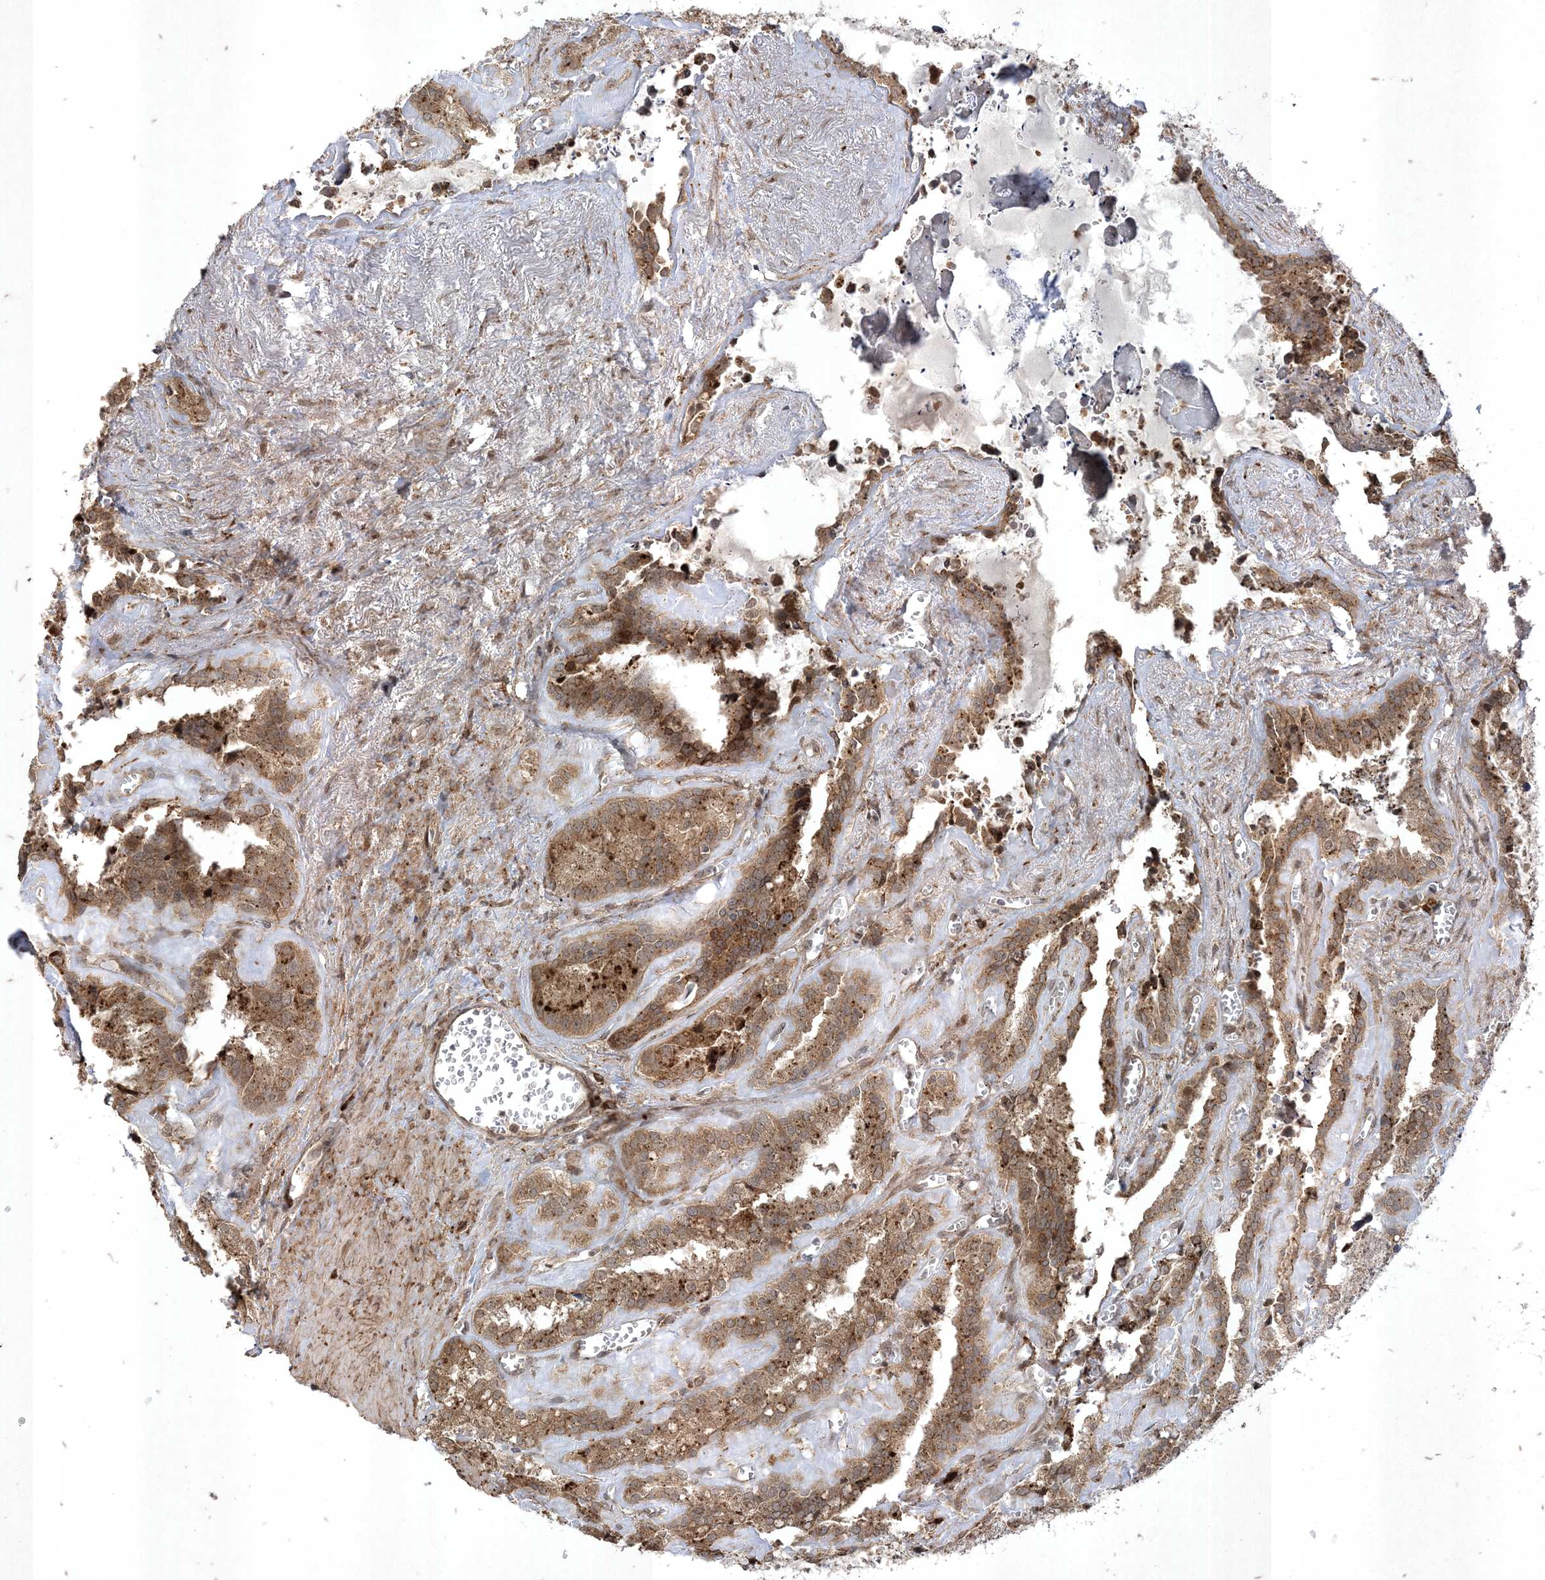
{"staining": {"intensity": "strong", "quantity": ">75%", "location": "cytoplasmic/membranous"}, "tissue": "seminal vesicle", "cell_type": "Glandular cells", "image_type": "normal", "snomed": [{"axis": "morphology", "description": "Normal tissue, NOS"}, {"axis": "topography", "description": "Prostate"}, {"axis": "topography", "description": "Seminal veicle"}], "caption": "The image shows immunohistochemical staining of unremarkable seminal vesicle. There is strong cytoplasmic/membranous positivity is identified in approximately >75% of glandular cells.", "gene": "RRAS", "patient": {"sex": "male", "age": 59}}